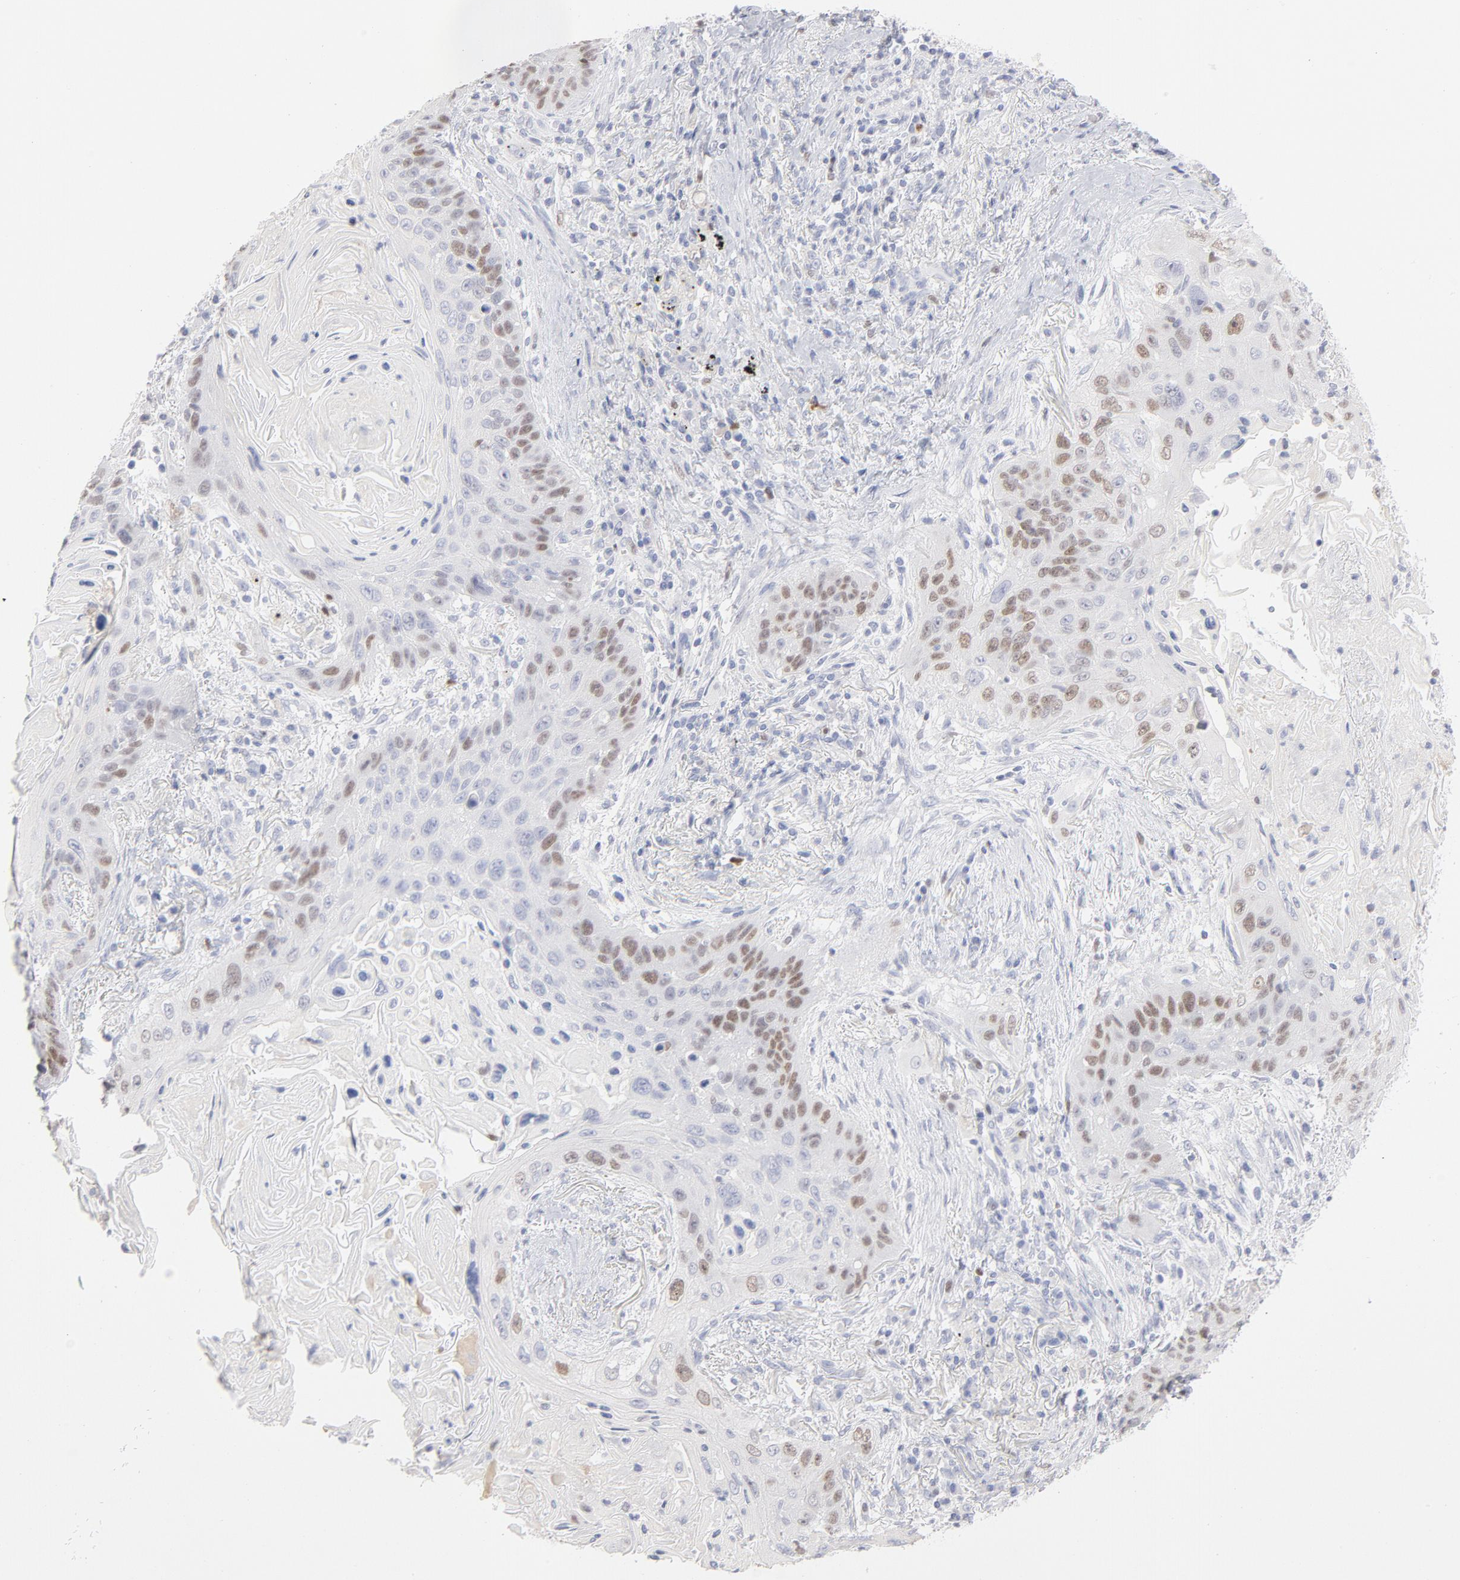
{"staining": {"intensity": "moderate", "quantity": "<25%", "location": "nuclear"}, "tissue": "lung cancer", "cell_type": "Tumor cells", "image_type": "cancer", "snomed": [{"axis": "morphology", "description": "Squamous cell carcinoma, NOS"}, {"axis": "topography", "description": "Lung"}], "caption": "This histopathology image demonstrates immunohistochemistry staining of human lung cancer (squamous cell carcinoma), with low moderate nuclear positivity in about <25% of tumor cells.", "gene": "MCM7", "patient": {"sex": "female", "age": 67}}